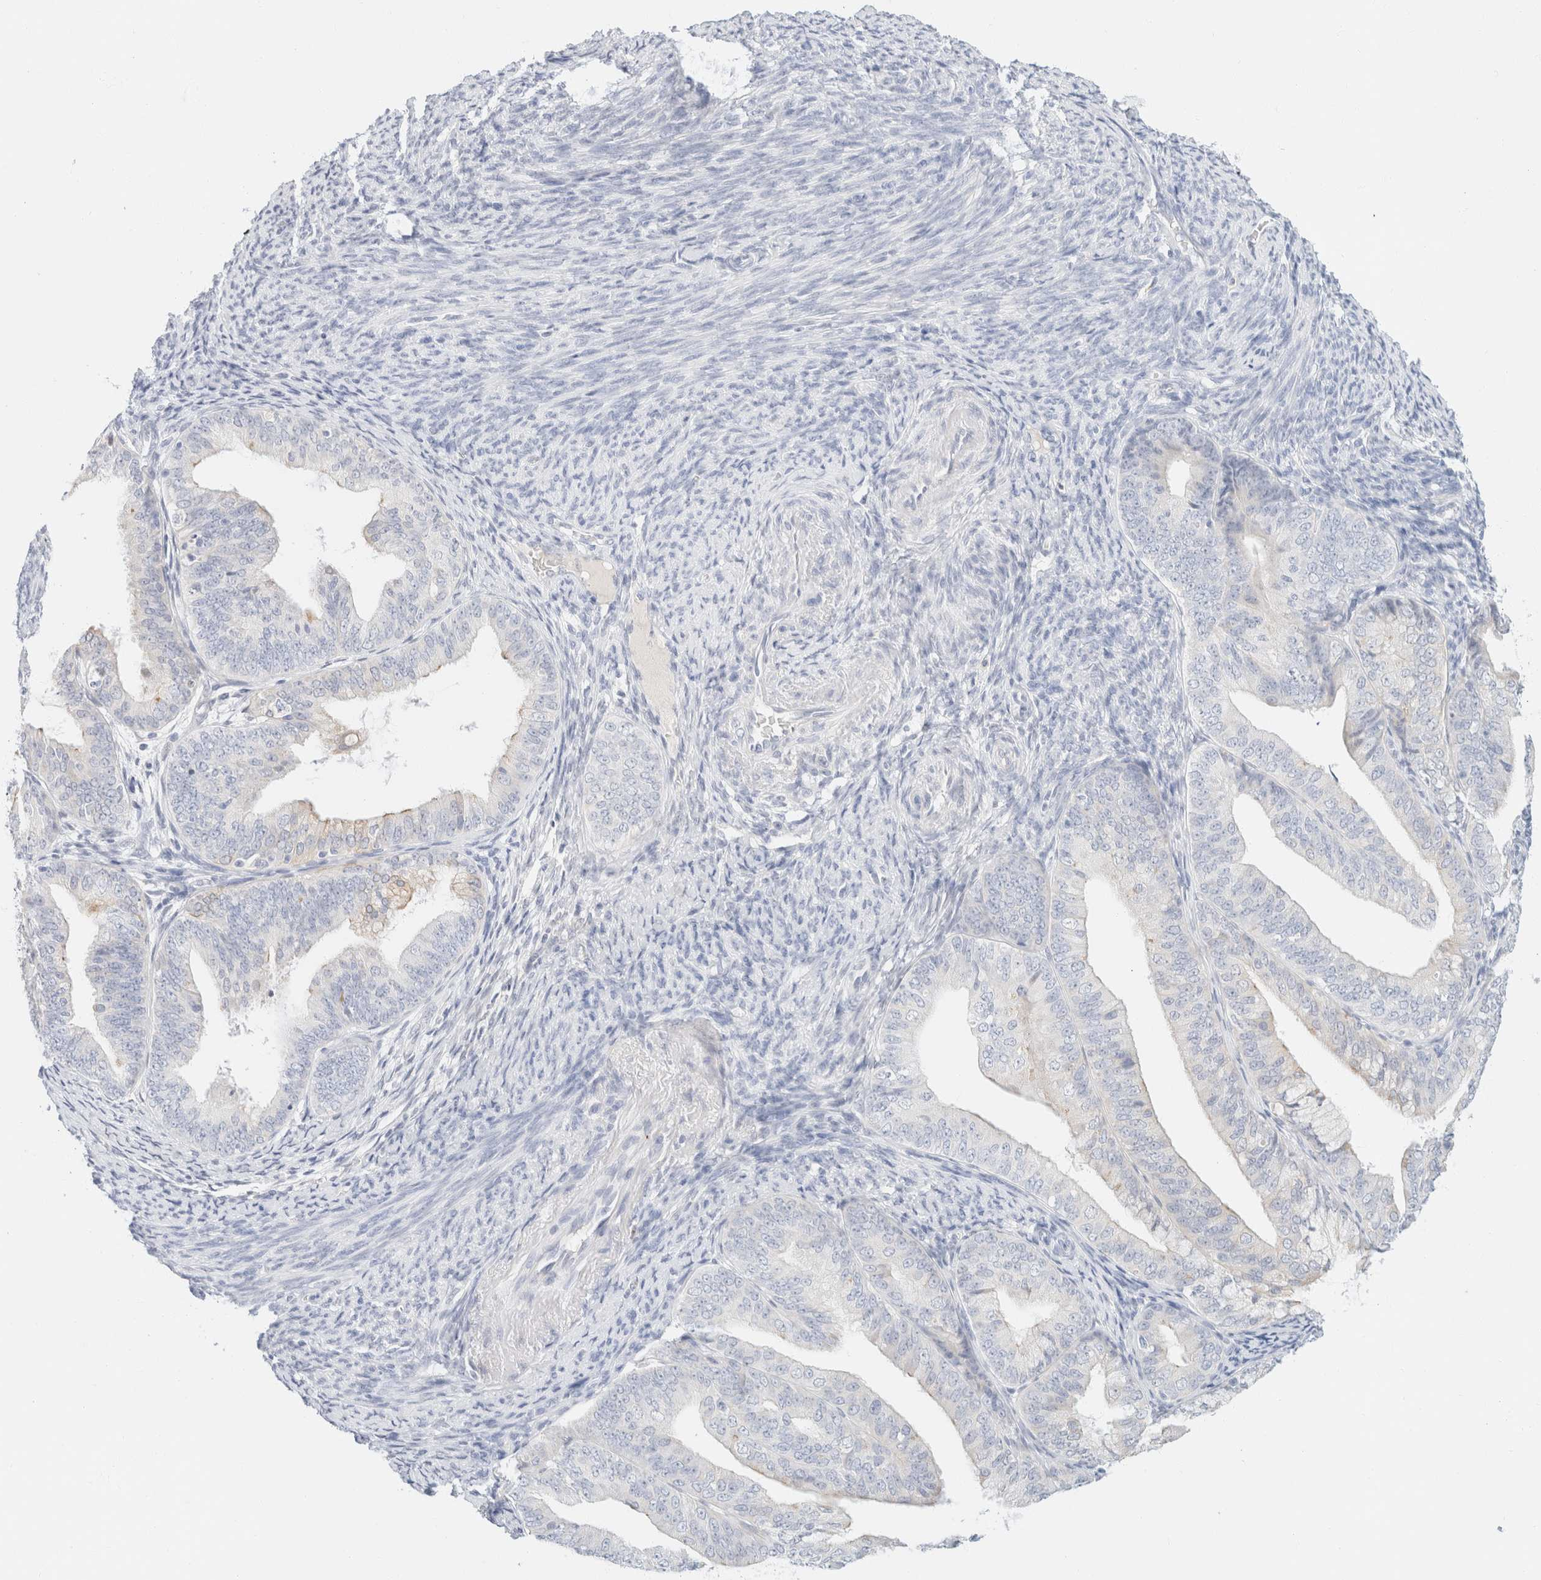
{"staining": {"intensity": "weak", "quantity": "<25%", "location": "cytoplasmic/membranous"}, "tissue": "endometrial cancer", "cell_type": "Tumor cells", "image_type": "cancer", "snomed": [{"axis": "morphology", "description": "Adenocarcinoma, NOS"}, {"axis": "topography", "description": "Endometrium"}], "caption": "Protein analysis of endometrial cancer displays no significant staining in tumor cells. (DAB IHC with hematoxylin counter stain).", "gene": "KRT20", "patient": {"sex": "female", "age": 63}}